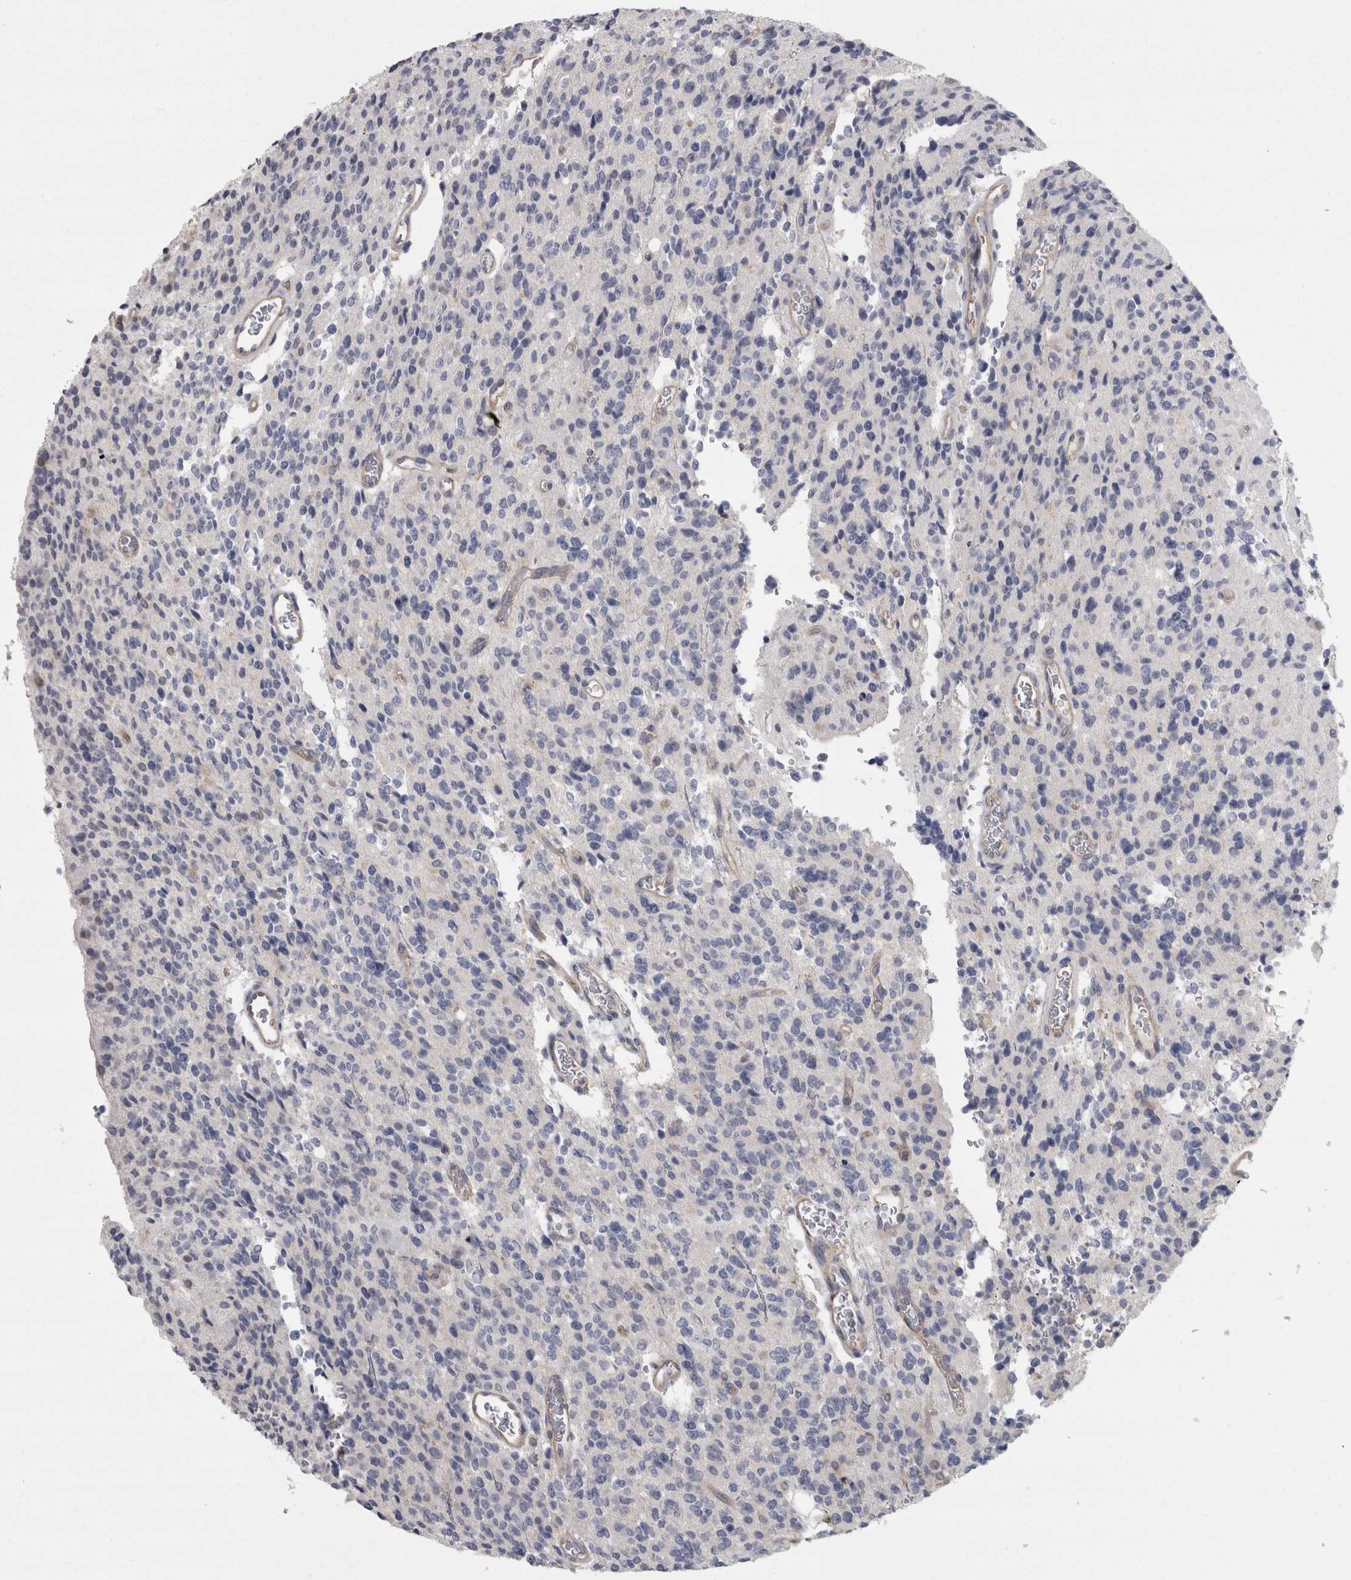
{"staining": {"intensity": "negative", "quantity": "none", "location": "none"}, "tissue": "glioma", "cell_type": "Tumor cells", "image_type": "cancer", "snomed": [{"axis": "morphology", "description": "Glioma, malignant, High grade"}, {"axis": "topography", "description": "Brain"}], "caption": "Immunohistochemical staining of malignant glioma (high-grade) shows no significant staining in tumor cells.", "gene": "LYZL6", "patient": {"sex": "male", "age": 34}}